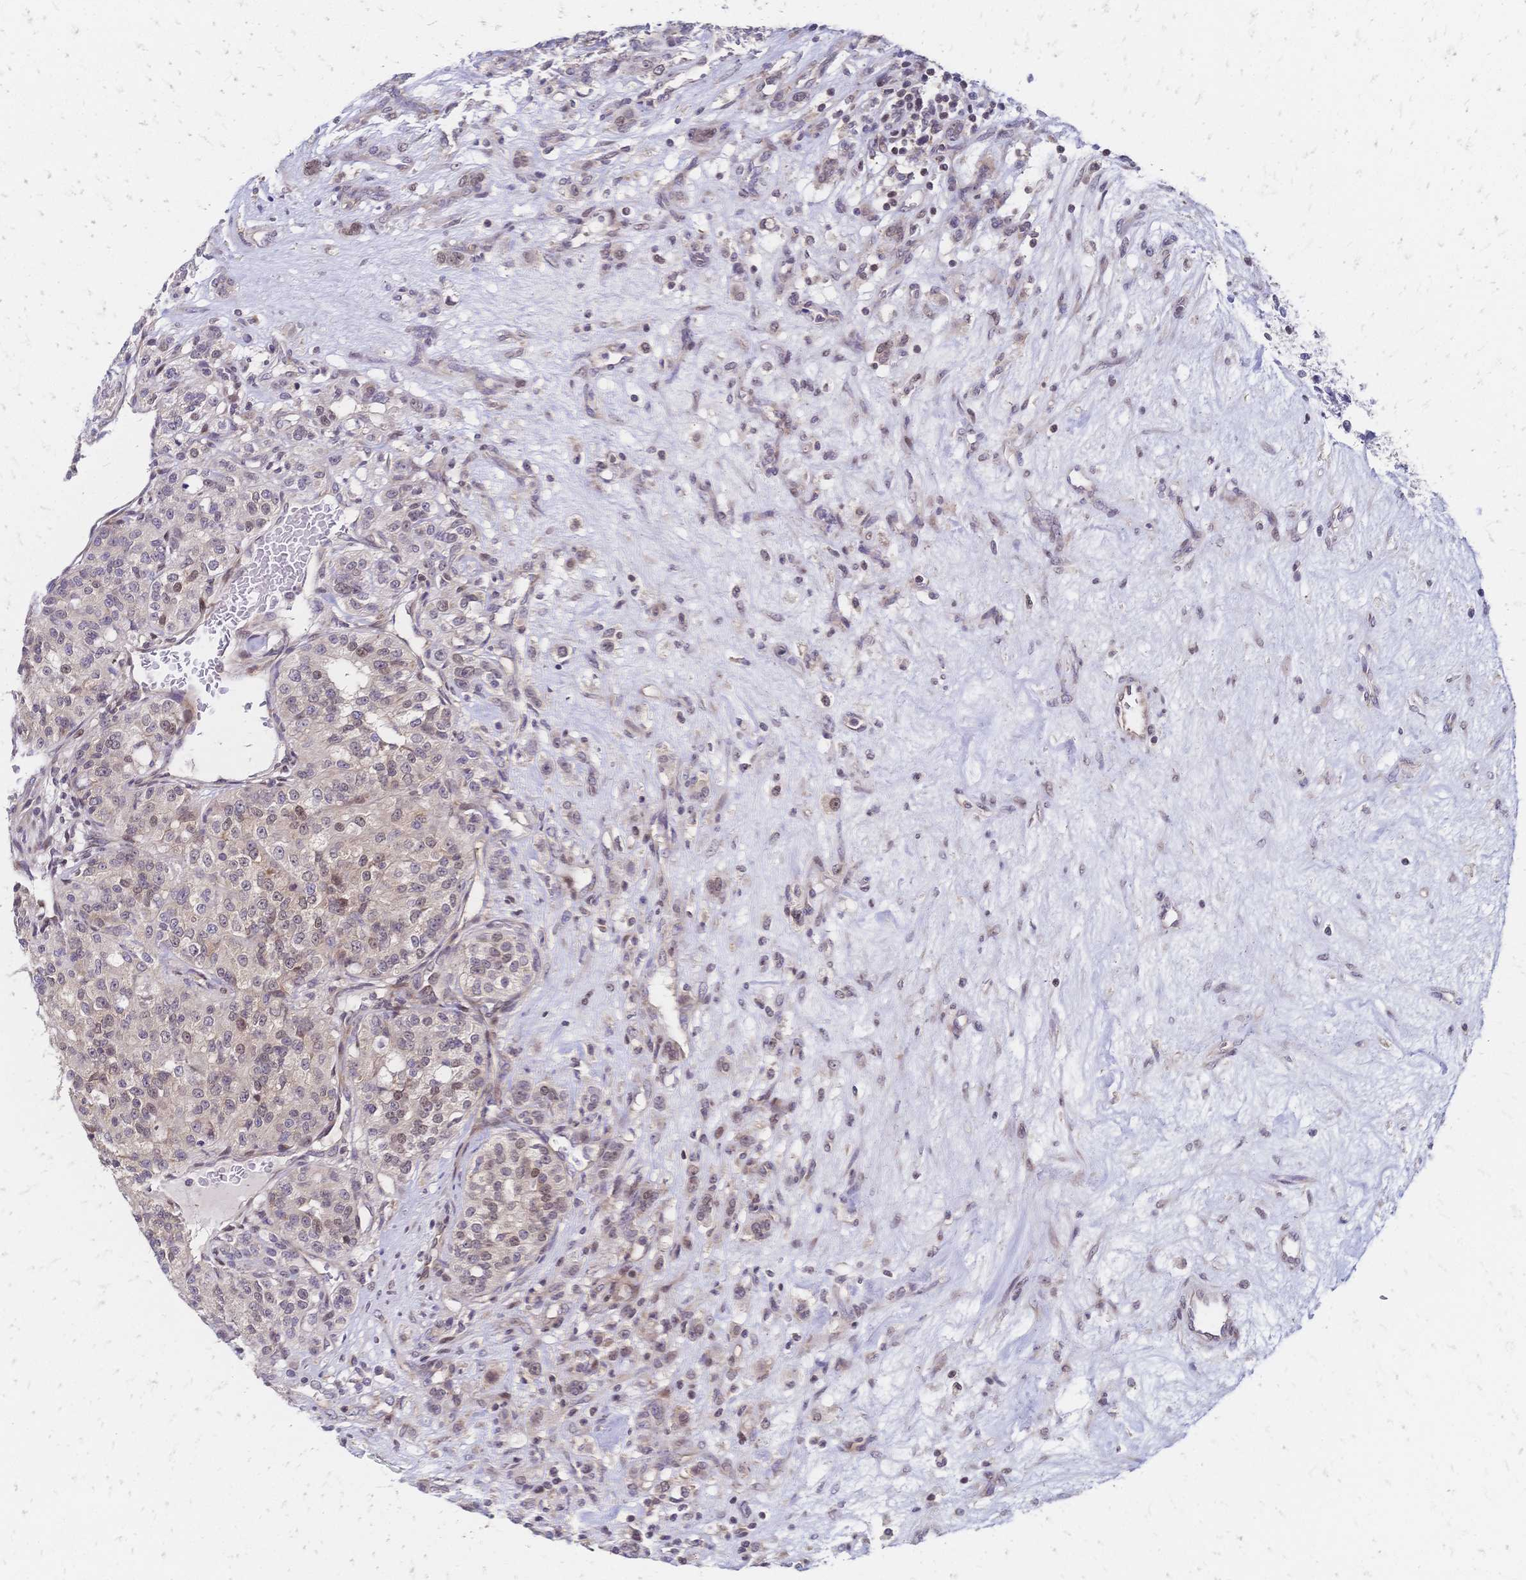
{"staining": {"intensity": "weak", "quantity": "<25%", "location": "nuclear"}, "tissue": "renal cancer", "cell_type": "Tumor cells", "image_type": "cancer", "snomed": [{"axis": "morphology", "description": "Adenocarcinoma, NOS"}, {"axis": "topography", "description": "Kidney"}], "caption": "This is an immunohistochemistry micrograph of human renal cancer. There is no staining in tumor cells.", "gene": "CBX7", "patient": {"sex": "female", "age": 63}}